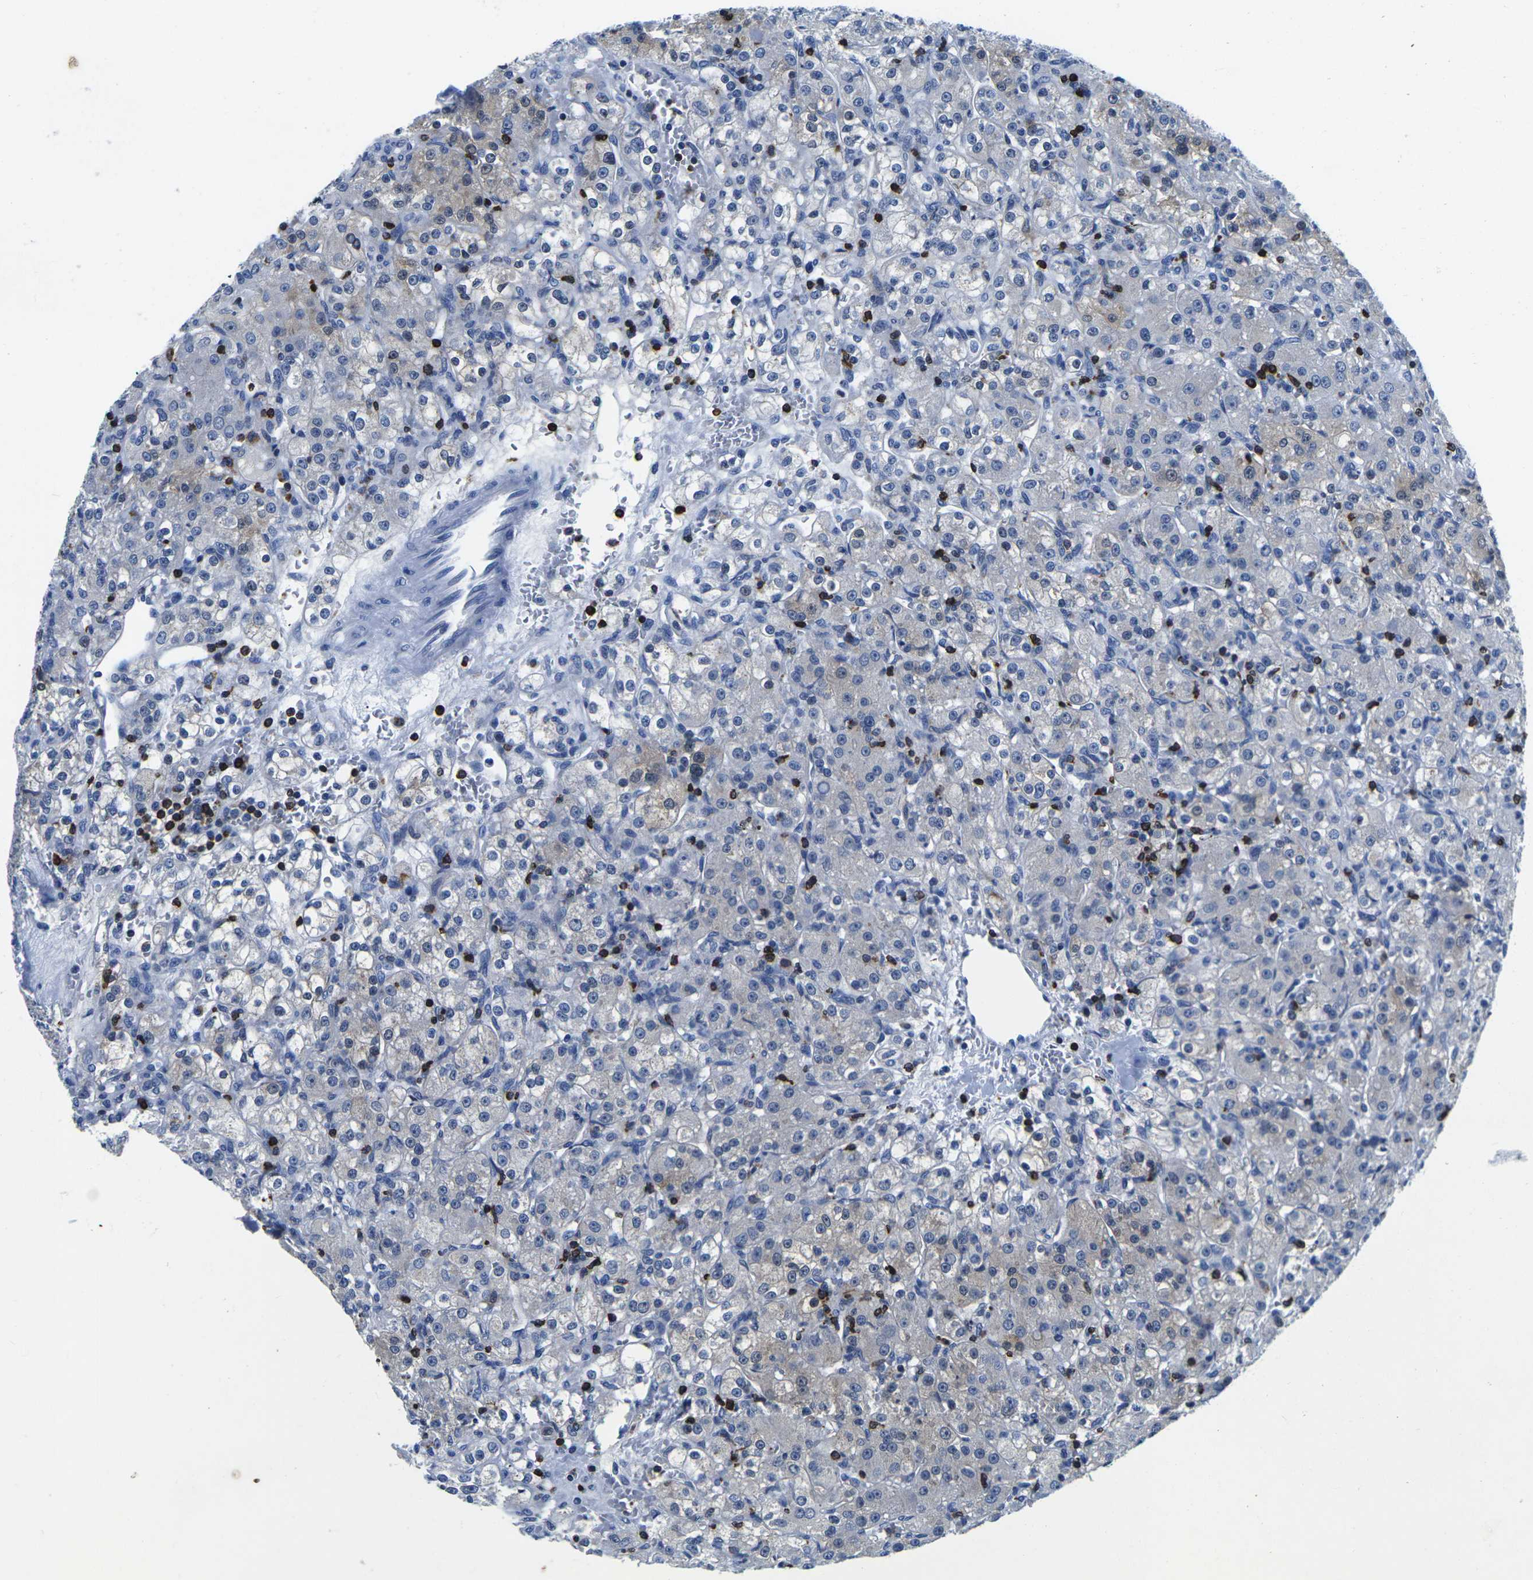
{"staining": {"intensity": "weak", "quantity": "<25%", "location": "cytoplasmic/membranous"}, "tissue": "renal cancer", "cell_type": "Tumor cells", "image_type": "cancer", "snomed": [{"axis": "morphology", "description": "Normal tissue, NOS"}, {"axis": "morphology", "description": "Adenocarcinoma, NOS"}, {"axis": "topography", "description": "Kidney"}], "caption": "Tumor cells are negative for brown protein staining in renal cancer (adenocarcinoma).", "gene": "CTSW", "patient": {"sex": "male", "age": 61}}